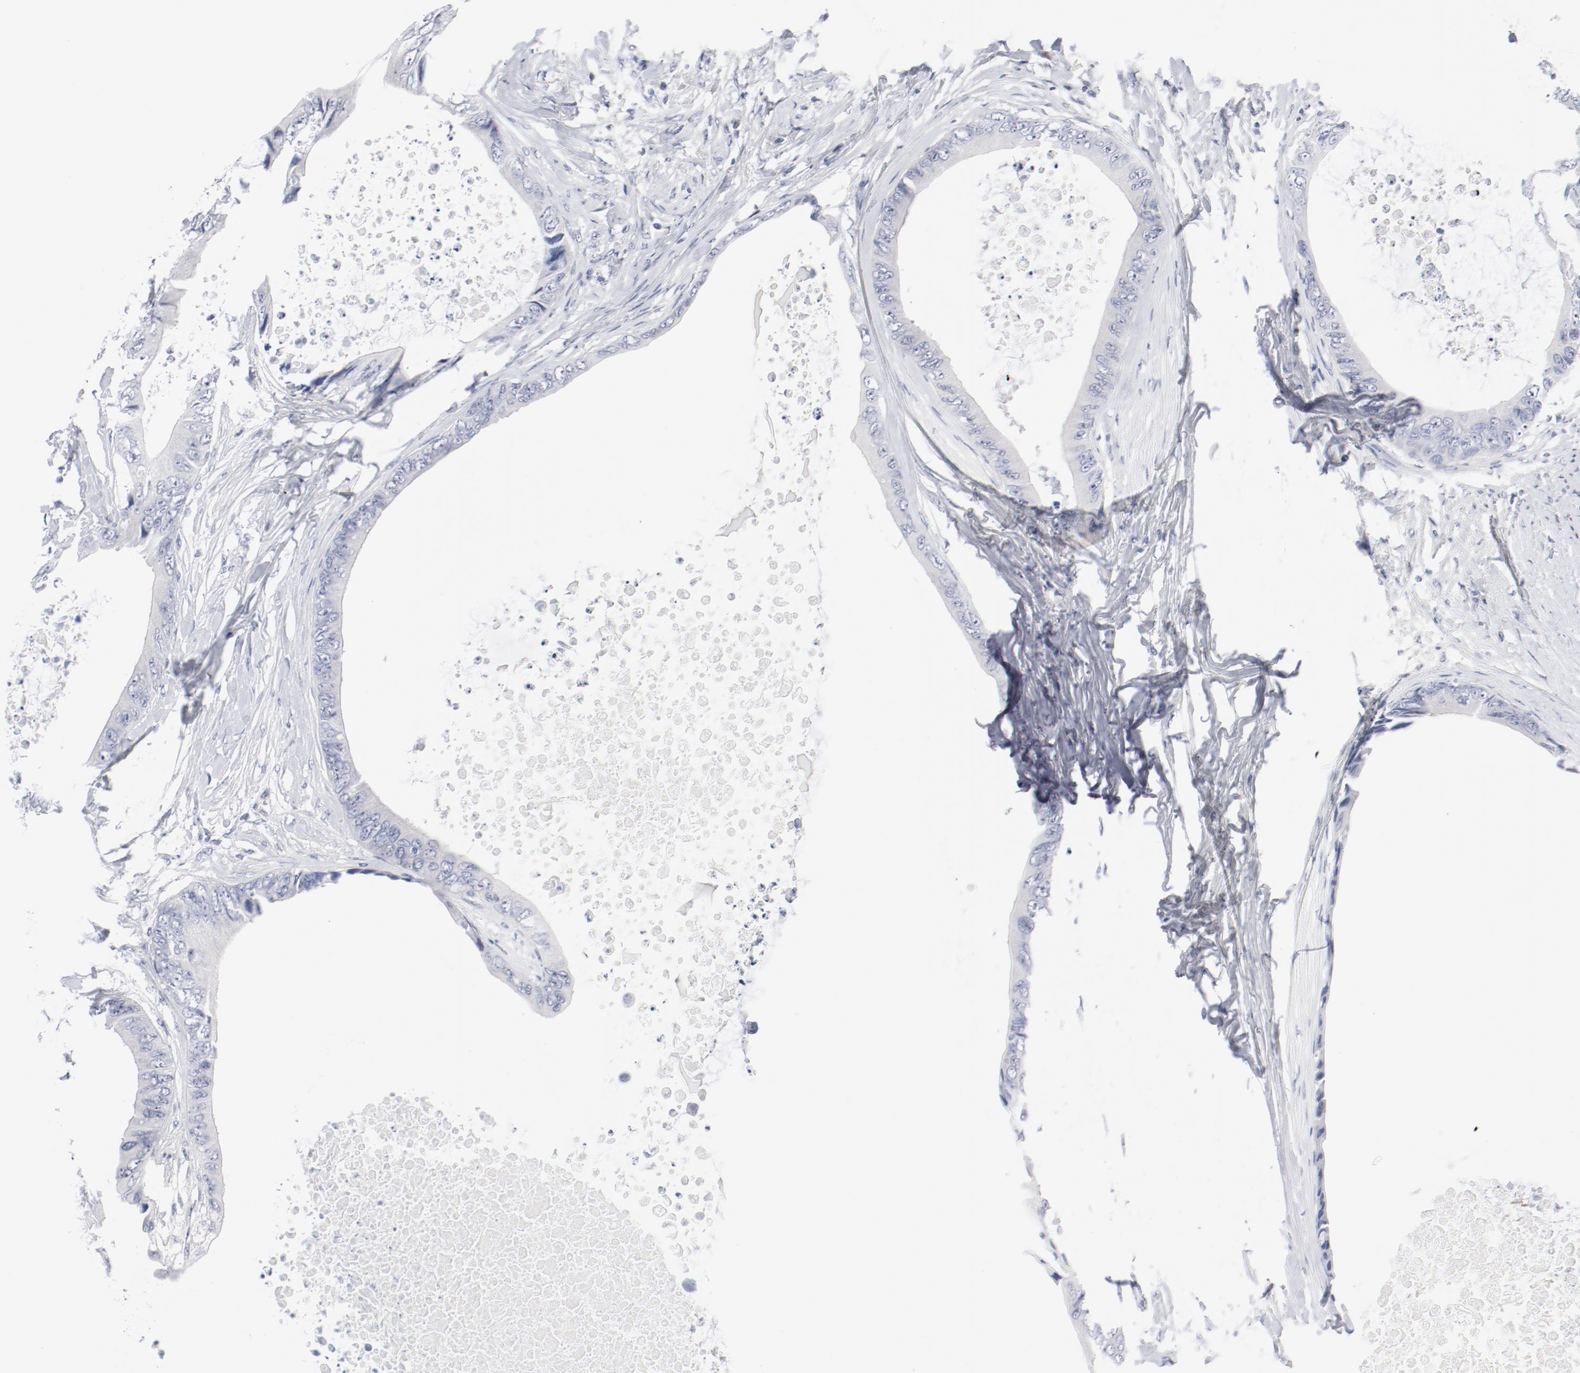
{"staining": {"intensity": "negative", "quantity": "none", "location": "none"}, "tissue": "colorectal cancer", "cell_type": "Tumor cells", "image_type": "cancer", "snomed": [{"axis": "morphology", "description": "Normal tissue, NOS"}, {"axis": "morphology", "description": "Adenocarcinoma, NOS"}, {"axis": "topography", "description": "Rectum"}, {"axis": "topography", "description": "Peripheral nerve tissue"}], "caption": "DAB (3,3'-diaminobenzidine) immunohistochemical staining of human colorectal adenocarcinoma demonstrates no significant staining in tumor cells. (Stains: DAB (3,3'-diaminobenzidine) immunohistochemistry (IHC) with hematoxylin counter stain, Microscopy: brightfield microscopy at high magnification).", "gene": "KCNK13", "patient": {"sex": "female", "age": 77}}